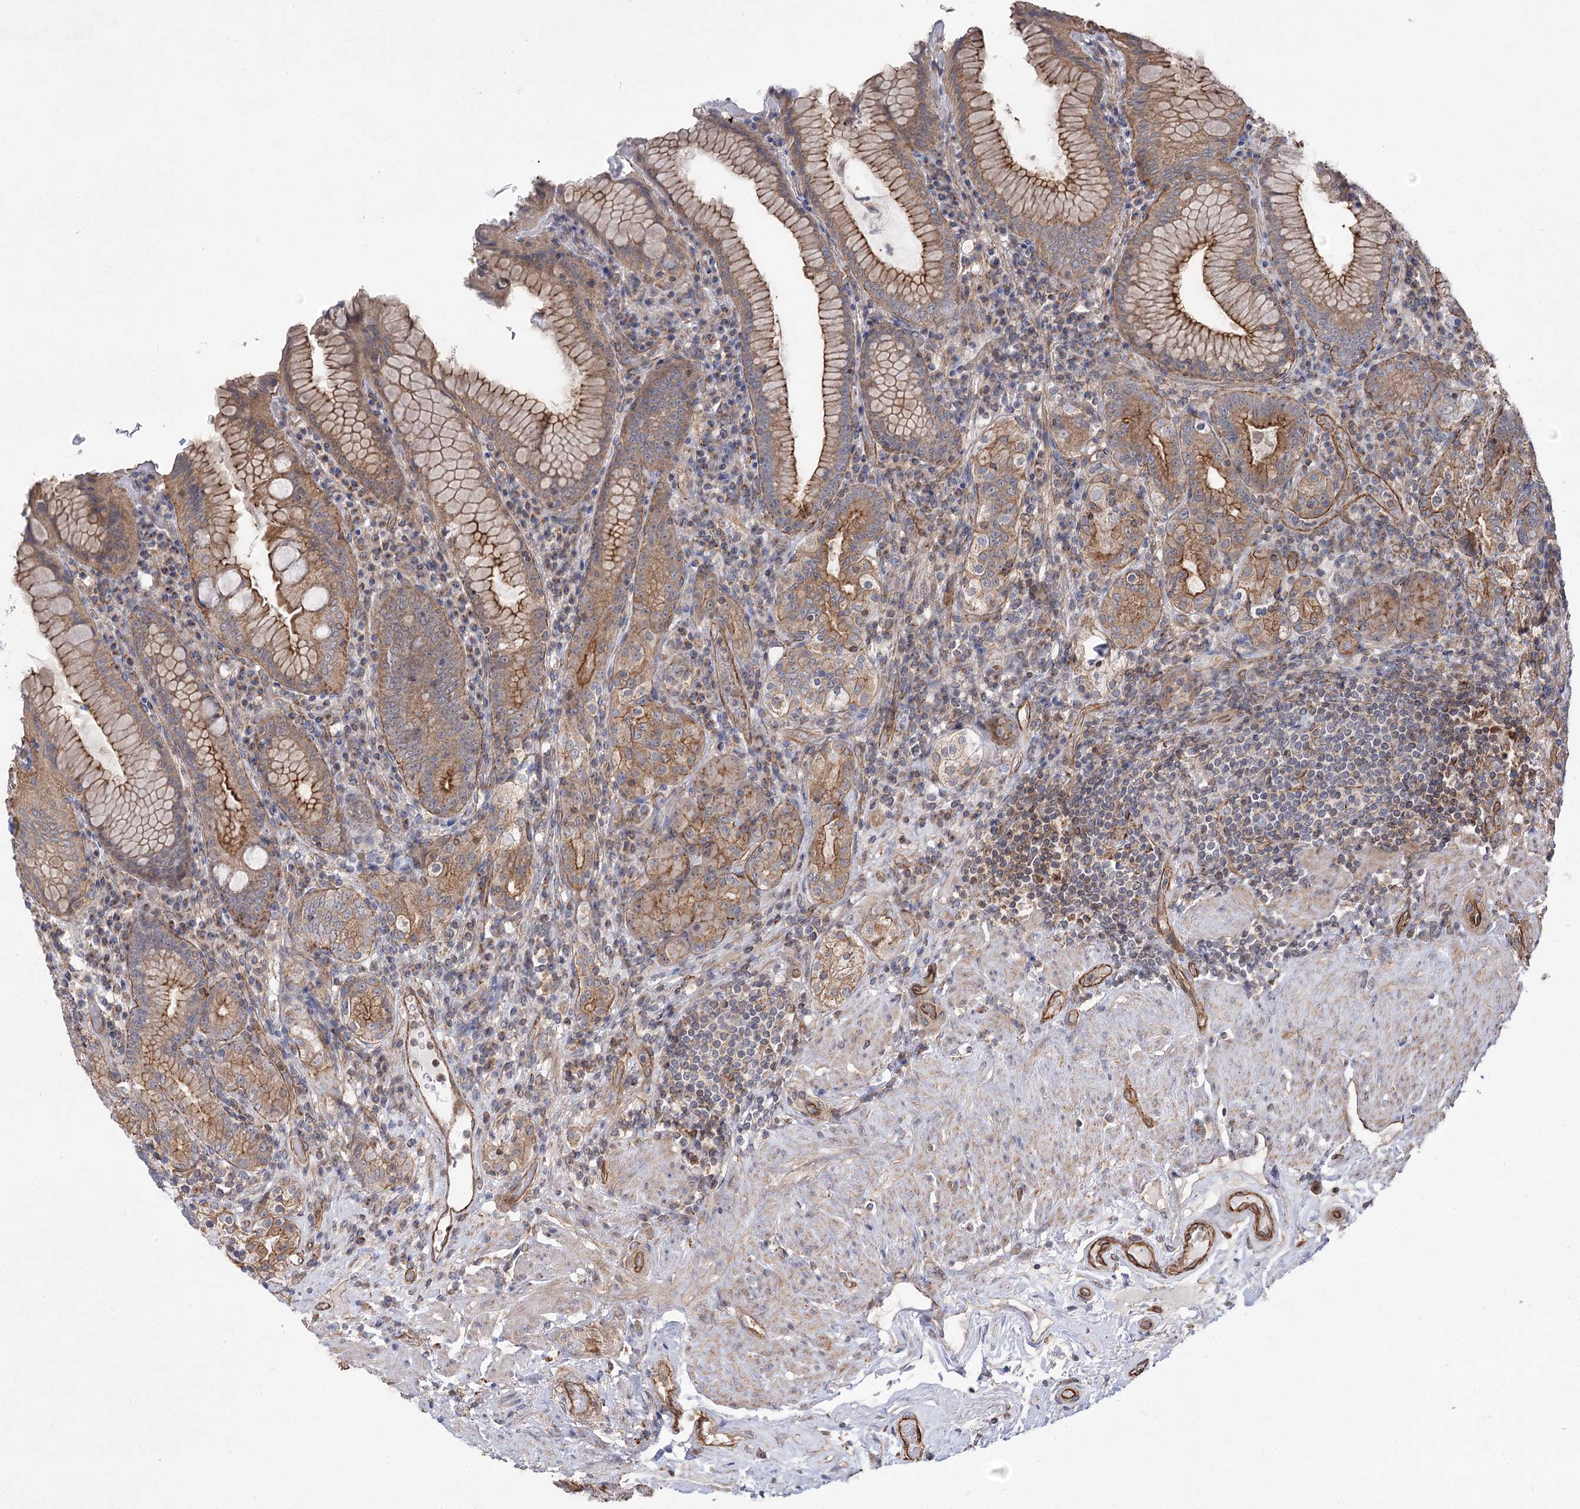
{"staining": {"intensity": "moderate", "quantity": ">75%", "location": "cytoplasmic/membranous"}, "tissue": "stomach", "cell_type": "Glandular cells", "image_type": "normal", "snomed": [{"axis": "morphology", "description": "Normal tissue, NOS"}, {"axis": "topography", "description": "Stomach, upper"}, {"axis": "topography", "description": "Stomach, lower"}], "caption": "A brown stain highlights moderate cytoplasmic/membranous expression of a protein in glandular cells of benign human stomach.", "gene": "SH3BP5L", "patient": {"sex": "female", "age": 76}}